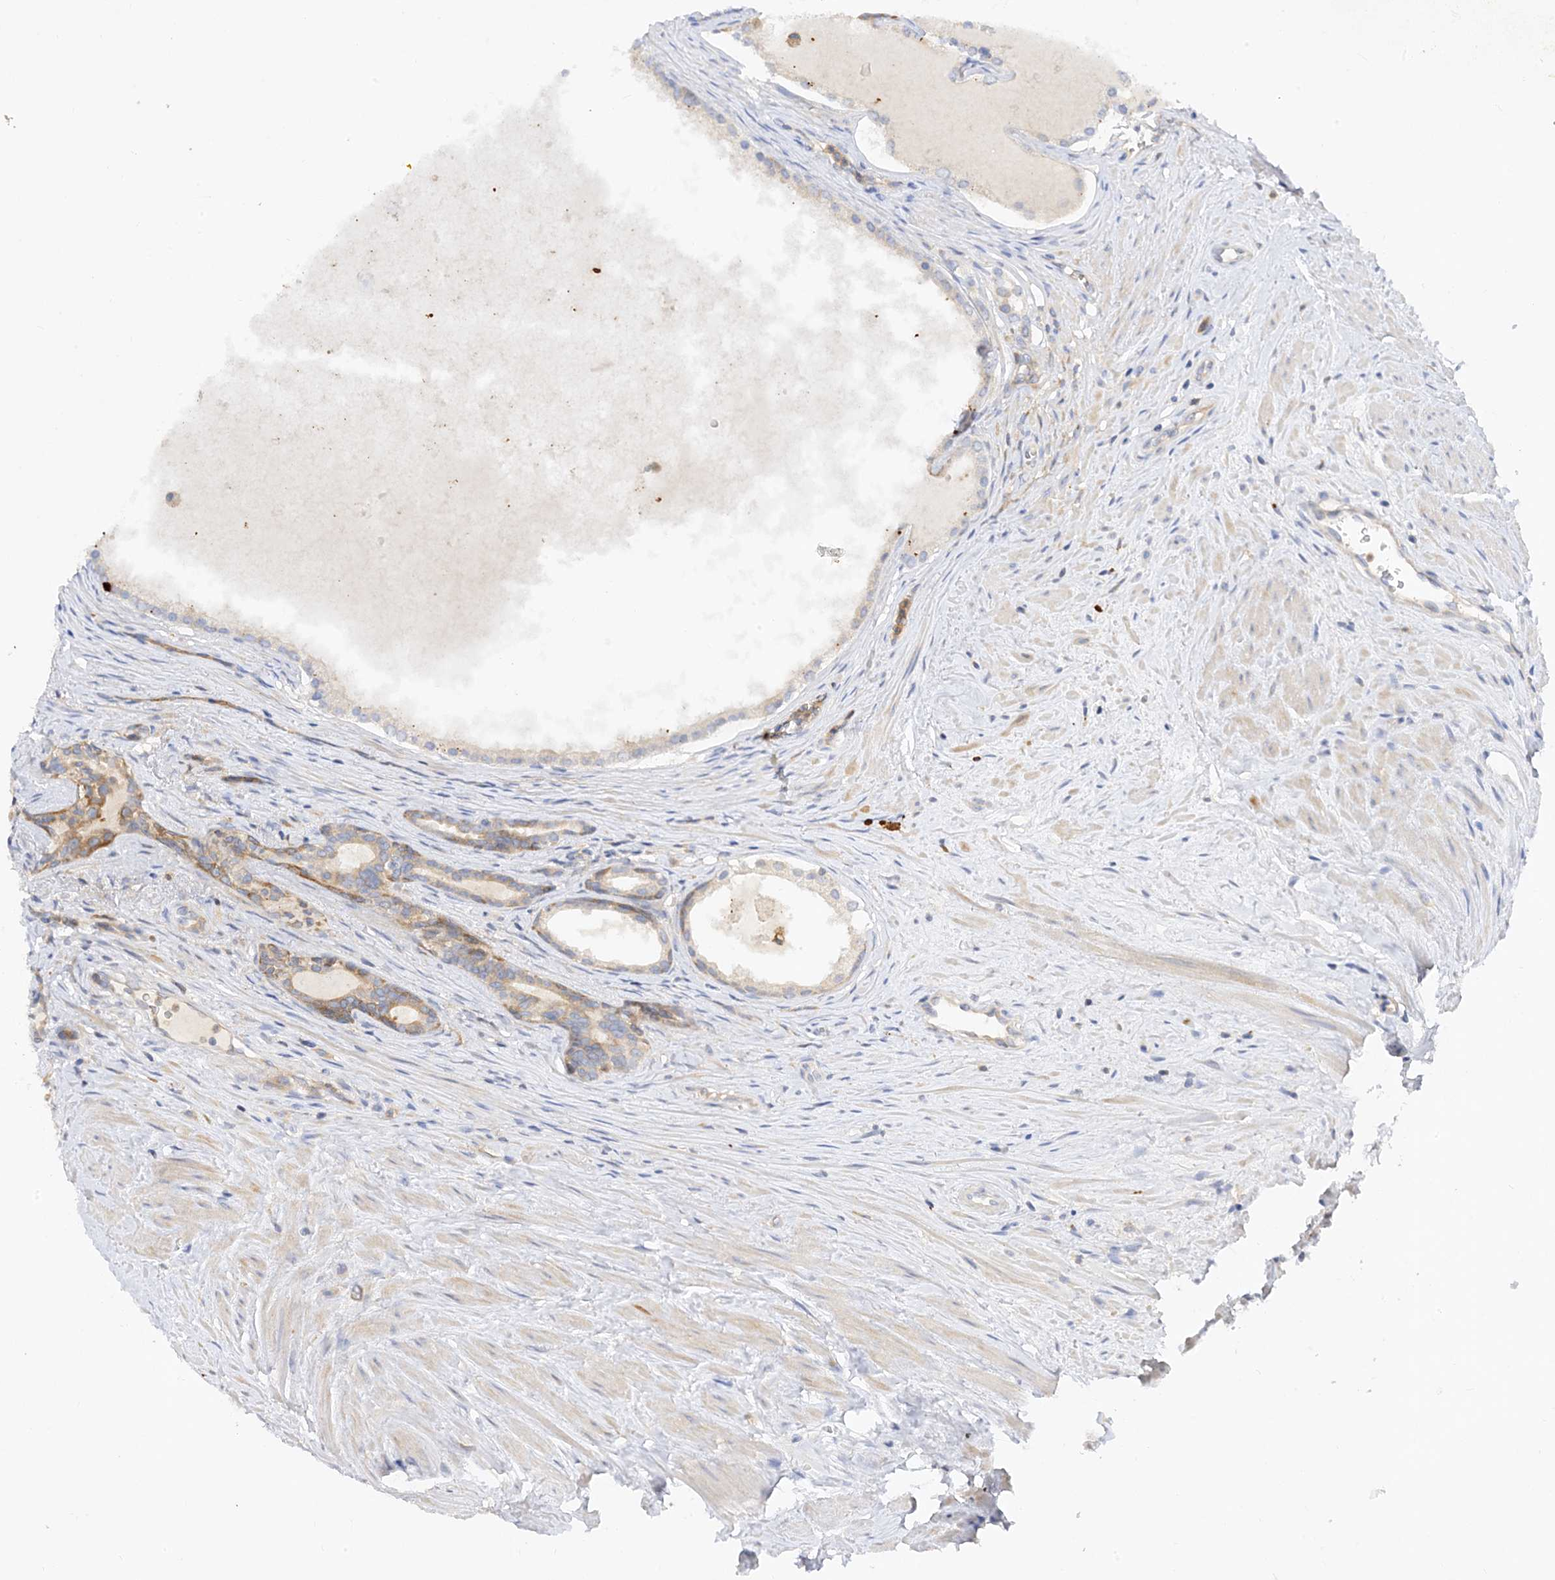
{"staining": {"intensity": "moderate", "quantity": "<25%", "location": "cytoplasmic/membranous"}, "tissue": "prostate cancer", "cell_type": "Tumor cells", "image_type": "cancer", "snomed": [{"axis": "morphology", "description": "Adenocarcinoma, High grade"}, {"axis": "topography", "description": "Prostate"}], "caption": "Immunohistochemistry of human prostate cancer (high-grade adenocarcinoma) exhibits low levels of moderate cytoplasmic/membranous positivity in about <25% of tumor cells.", "gene": "ARV1", "patient": {"sex": "male", "age": 68}}